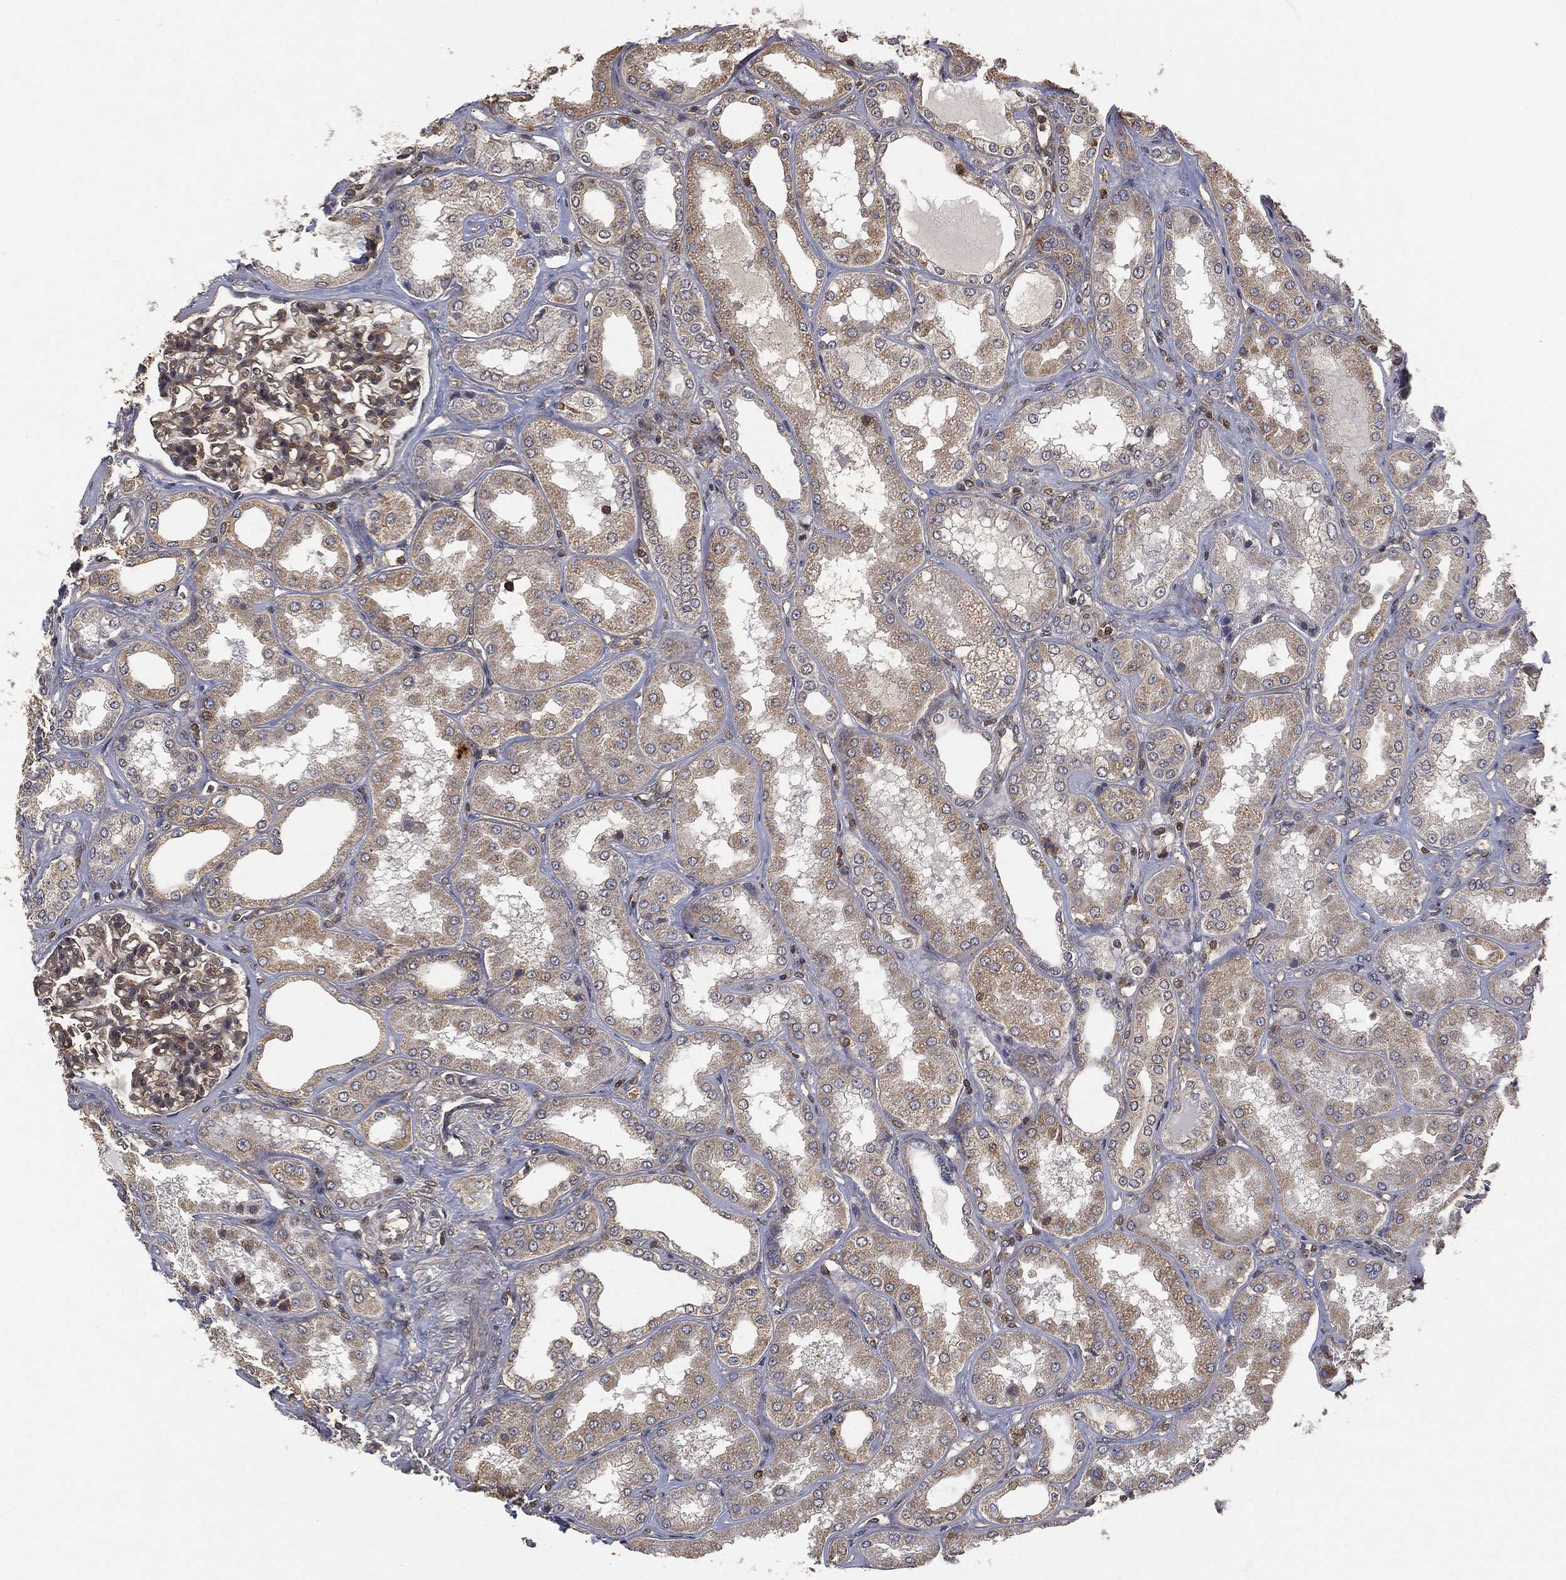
{"staining": {"intensity": "moderate", "quantity": "25%-75%", "location": "cytoplasmic/membranous"}, "tissue": "kidney", "cell_type": "Cells in glomeruli", "image_type": "normal", "snomed": [{"axis": "morphology", "description": "Normal tissue, NOS"}, {"axis": "topography", "description": "Kidney"}], "caption": "Immunohistochemistry (IHC) of normal human kidney exhibits medium levels of moderate cytoplasmic/membranous positivity in approximately 25%-75% of cells in glomeruli. Using DAB (3,3'-diaminobenzidine) (brown) and hematoxylin (blue) stains, captured at high magnification using brightfield microscopy.", "gene": "PSMB10", "patient": {"sex": "female", "age": 56}}